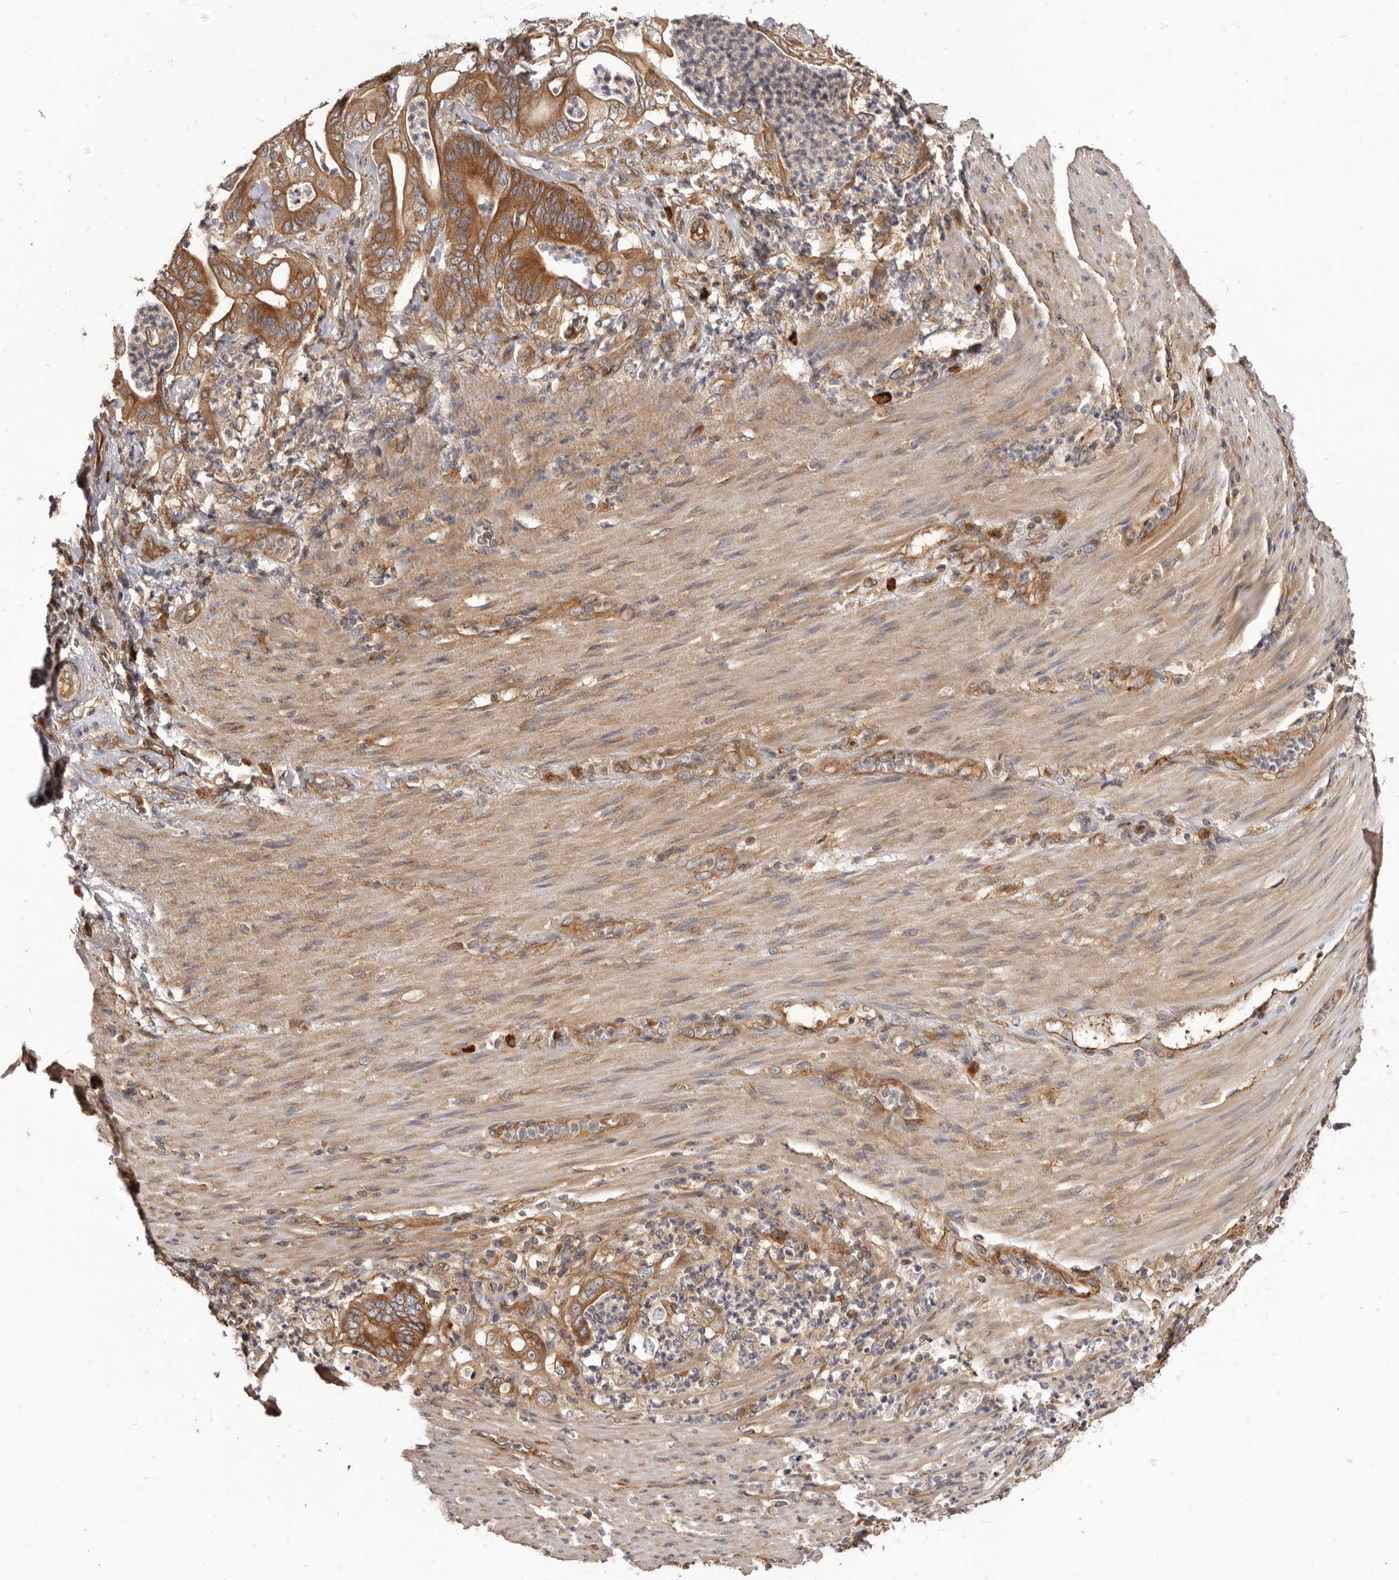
{"staining": {"intensity": "moderate", "quantity": ">75%", "location": "cytoplasmic/membranous"}, "tissue": "stomach cancer", "cell_type": "Tumor cells", "image_type": "cancer", "snomed": [{"axis": "morphology", "description": "Adenocarcinoma, NOS"}, {"axis": "topography", "description": "Stomach"}], "caption": "DAB (3,3'-diaminobenzidine) immunohistochemical staining of stomach cancer (adenocarcinoma) exhibits moderate cytoplasmic/membranous protein expression in about >75% of tumor cells.", "gene": "ADAMTS20", "patient": {"sex": "female", "age": 73}}